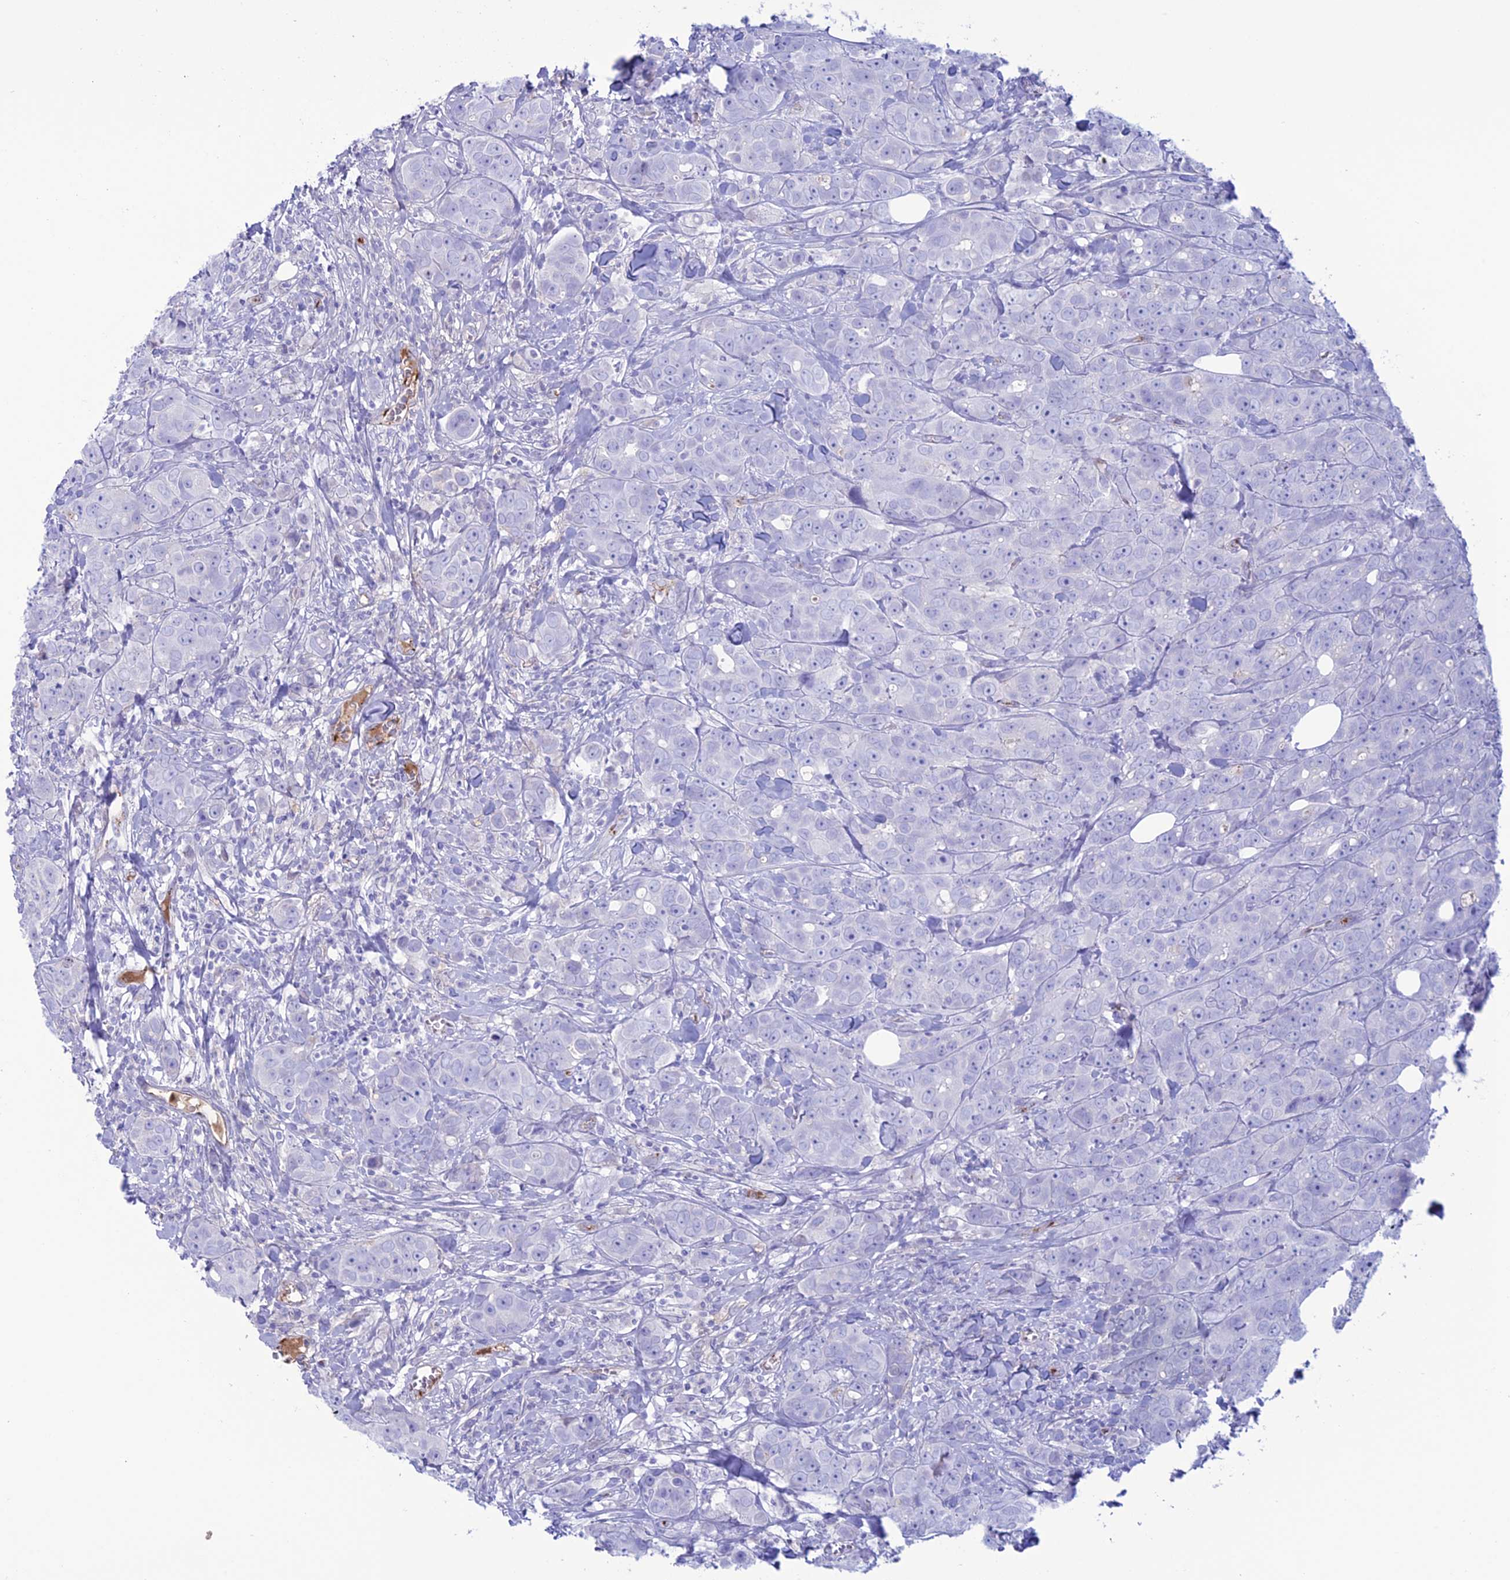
{"staining": {"intensity": "negative", "quantity": "none", "location": "none"}, "tissue": "breast cancer", "cell_type": "Tumor cells", "image_type": "cancer", "snomed": [{"axis": "morphology", "description": "Duct carcinoma"}, {"axis": "topography", "description": "Breast"}], "caption": "Immunohistochemical staining of human breast intraductal carcinoma demonstrates no significant positivity in tumor cells.", "gene": "CDC42EP5", "patient": {"sex": "female", "age": 43}}